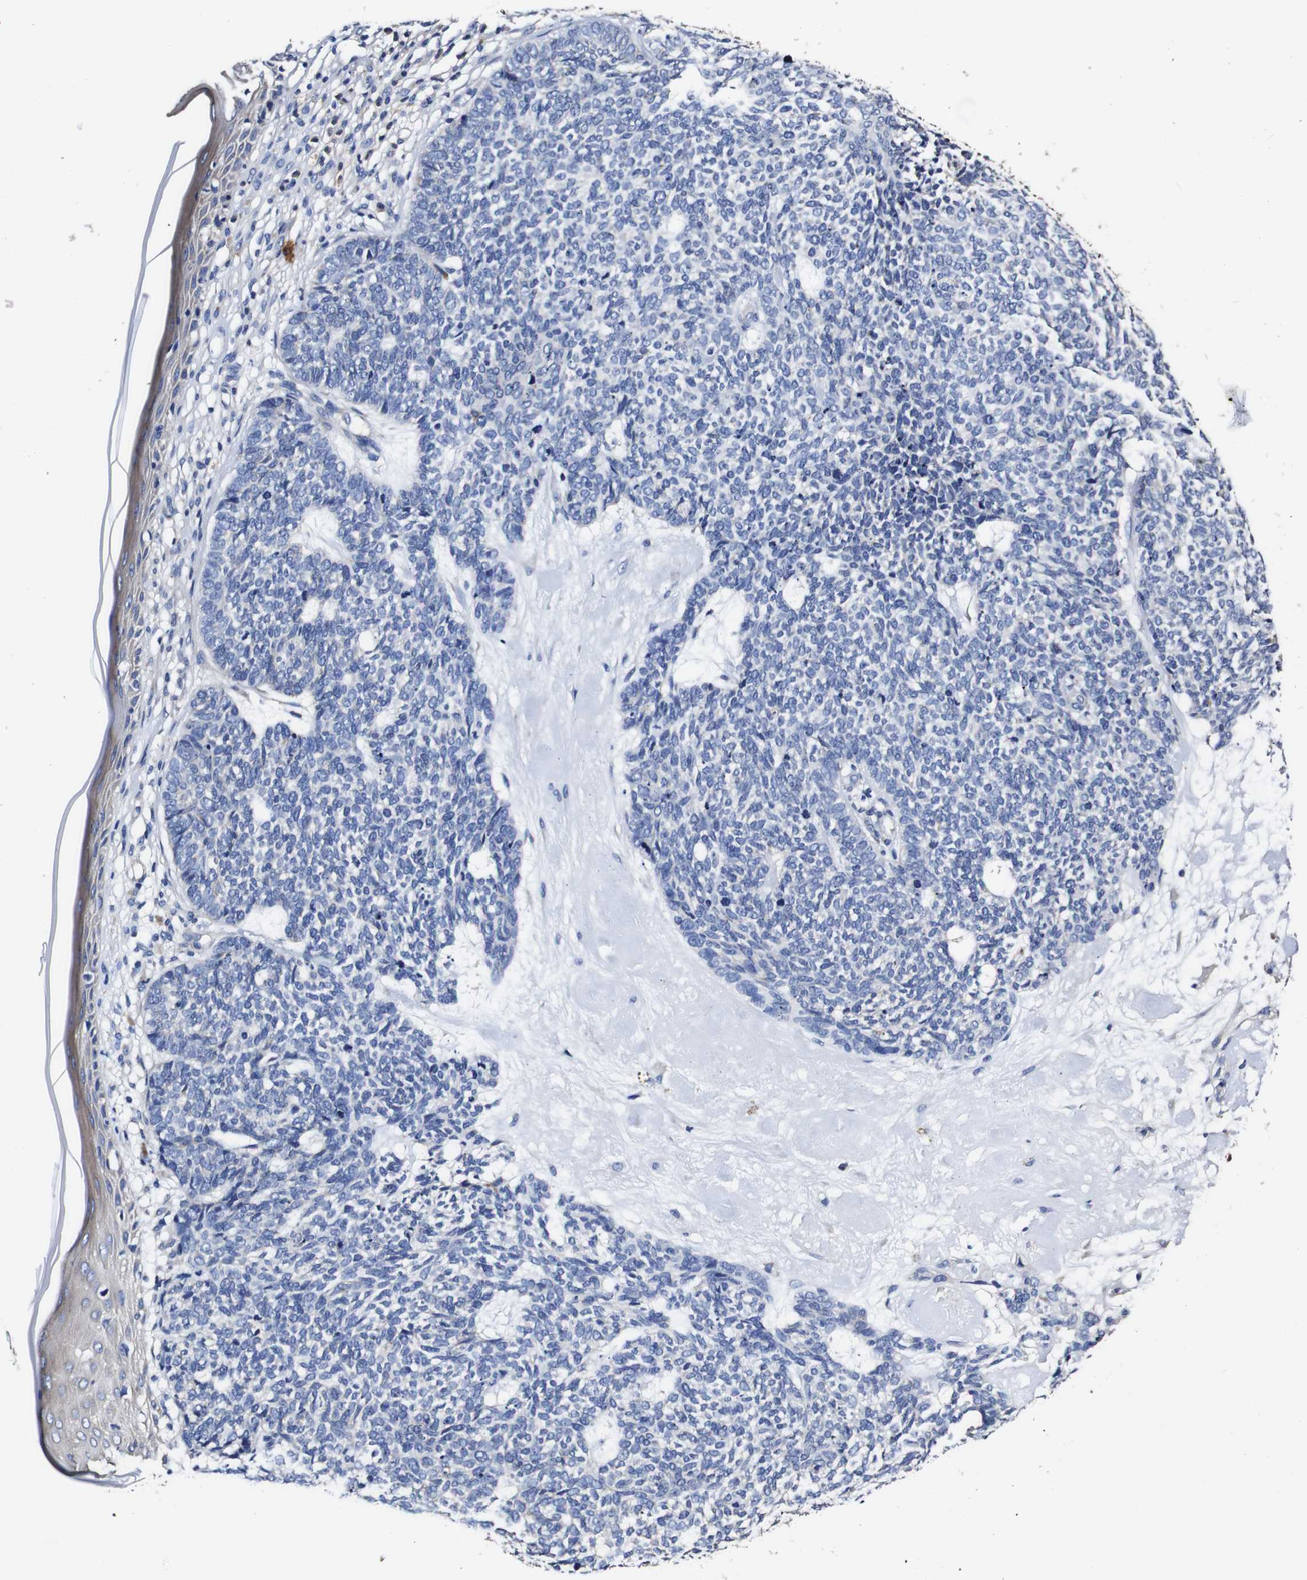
{"staining": {"intensity": "negative", "quantity": "none", "location": "none"}, "tissue": "skin cancer", "cell_type": "Tumor cells", "image_type": "cancer", "snomed": [{"axis": "morphology", "description": "Basal cell carcinoma"}, {"axis": "topography", "description": "Skin"}], "caption": "Human basal cell carcinoma (skin) stained for a protein using immunohistochemistry (IHC) reveals no staining in tumor cells.", "gene": "PDCD6IP", "patient": {"sex": "female", "age": 84}}